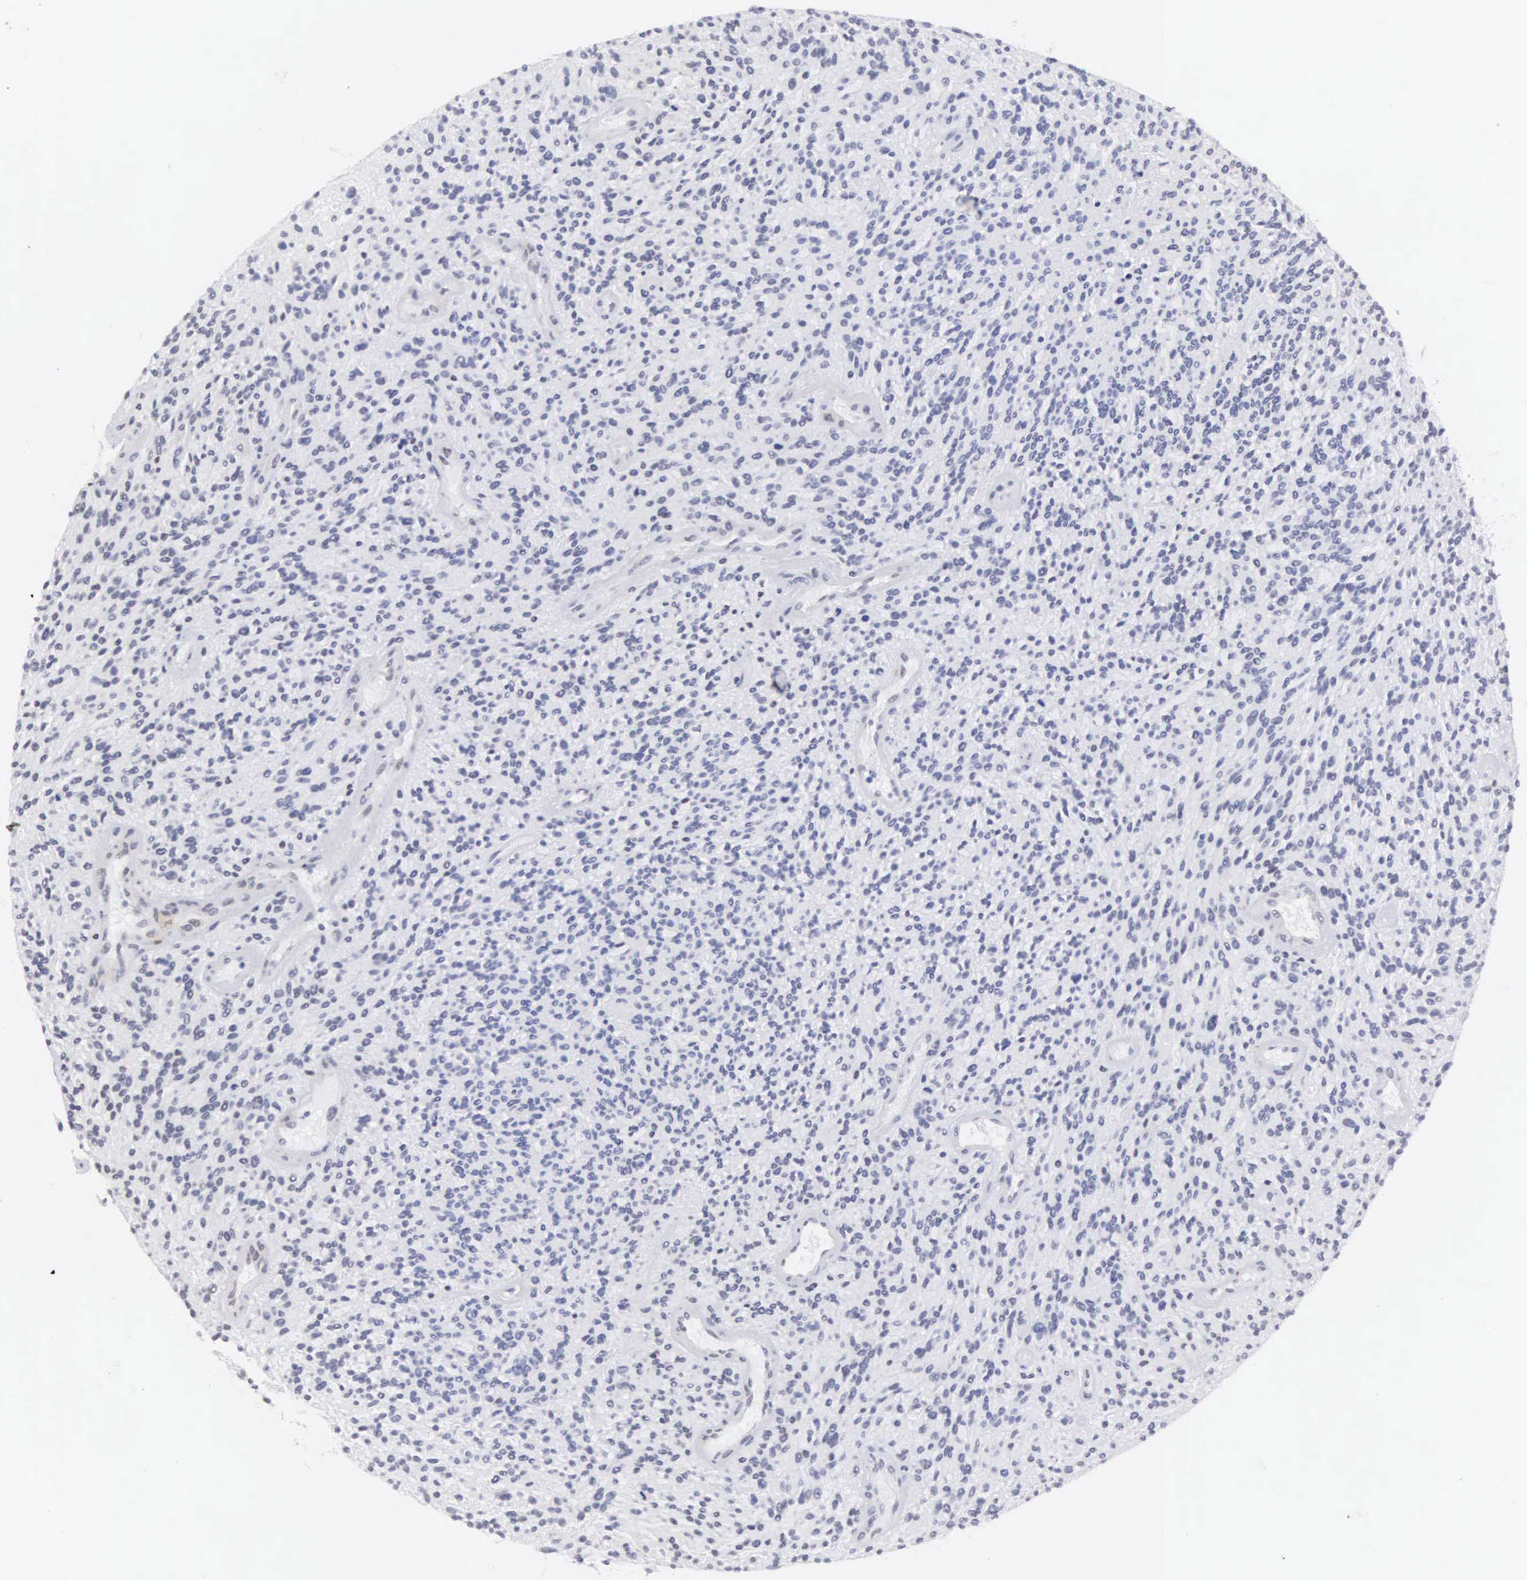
{"staining": {"intensity": "negative", "quantity": "none", "location": "none"}, "tissue": "glioma", "cell_type": "Tumor cells", "image_type": "cancer", "snomed": [{"axis": "morphology", "description": "Glioma, malignant, High grade"}, {"axis": "topography", "description": "Brain"}], "caption": "The histopathology image reveals no staining of tumor cells in malignant glioma (high-grade). (Brightfield microscopy of DAB (3,3'-diaminobenzidine) immunohistochemistry at high magnification).", "gene": "ETV6", "patient": {"sex": "female", "age": 13}}